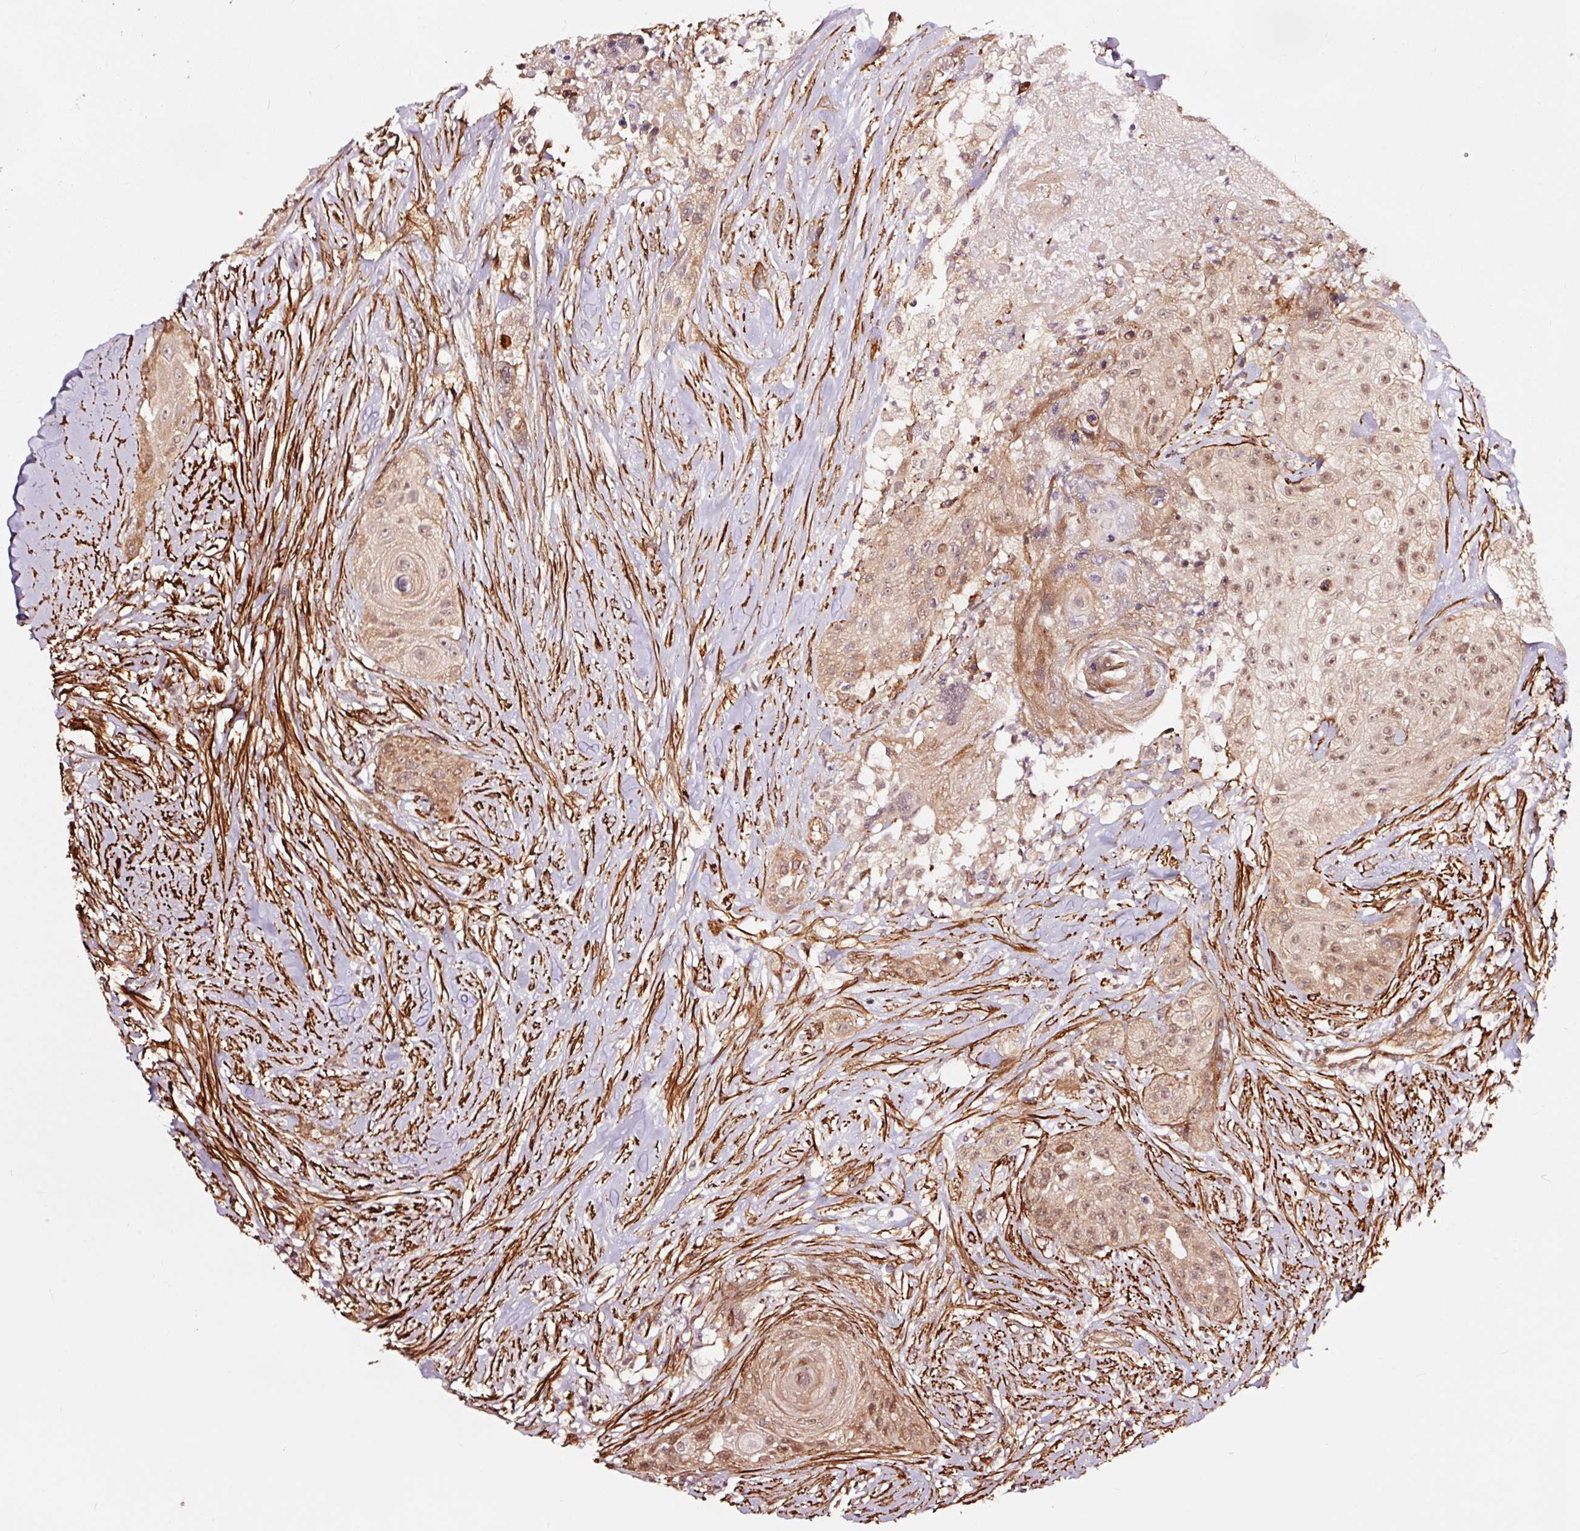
{"staining": {"intensity": "moderate", "quantity": ">75%", "location": "cytoplasmic/membranous,nuclear"}, "tissue": "head and neck cancer", "cell_type": "Tumor cells", "image_type": "cancer", "snomed": [{"axis": "morphology", "description": "Squamous cell carcinoma, NOS"}, {"axis": "topography", "description": "Head-Neck"}], "caption": "Moderate cytoplasmic/membranous and nuclear protein staining is present in approximately >75% of tumor cells in head and neck cancer (squamous cell carcinoma). (brown staining indicates protein expression, while blue staining denotes nuclei).", "gene": "TPM1", "patient": {"sex": "male", "age": 83}}